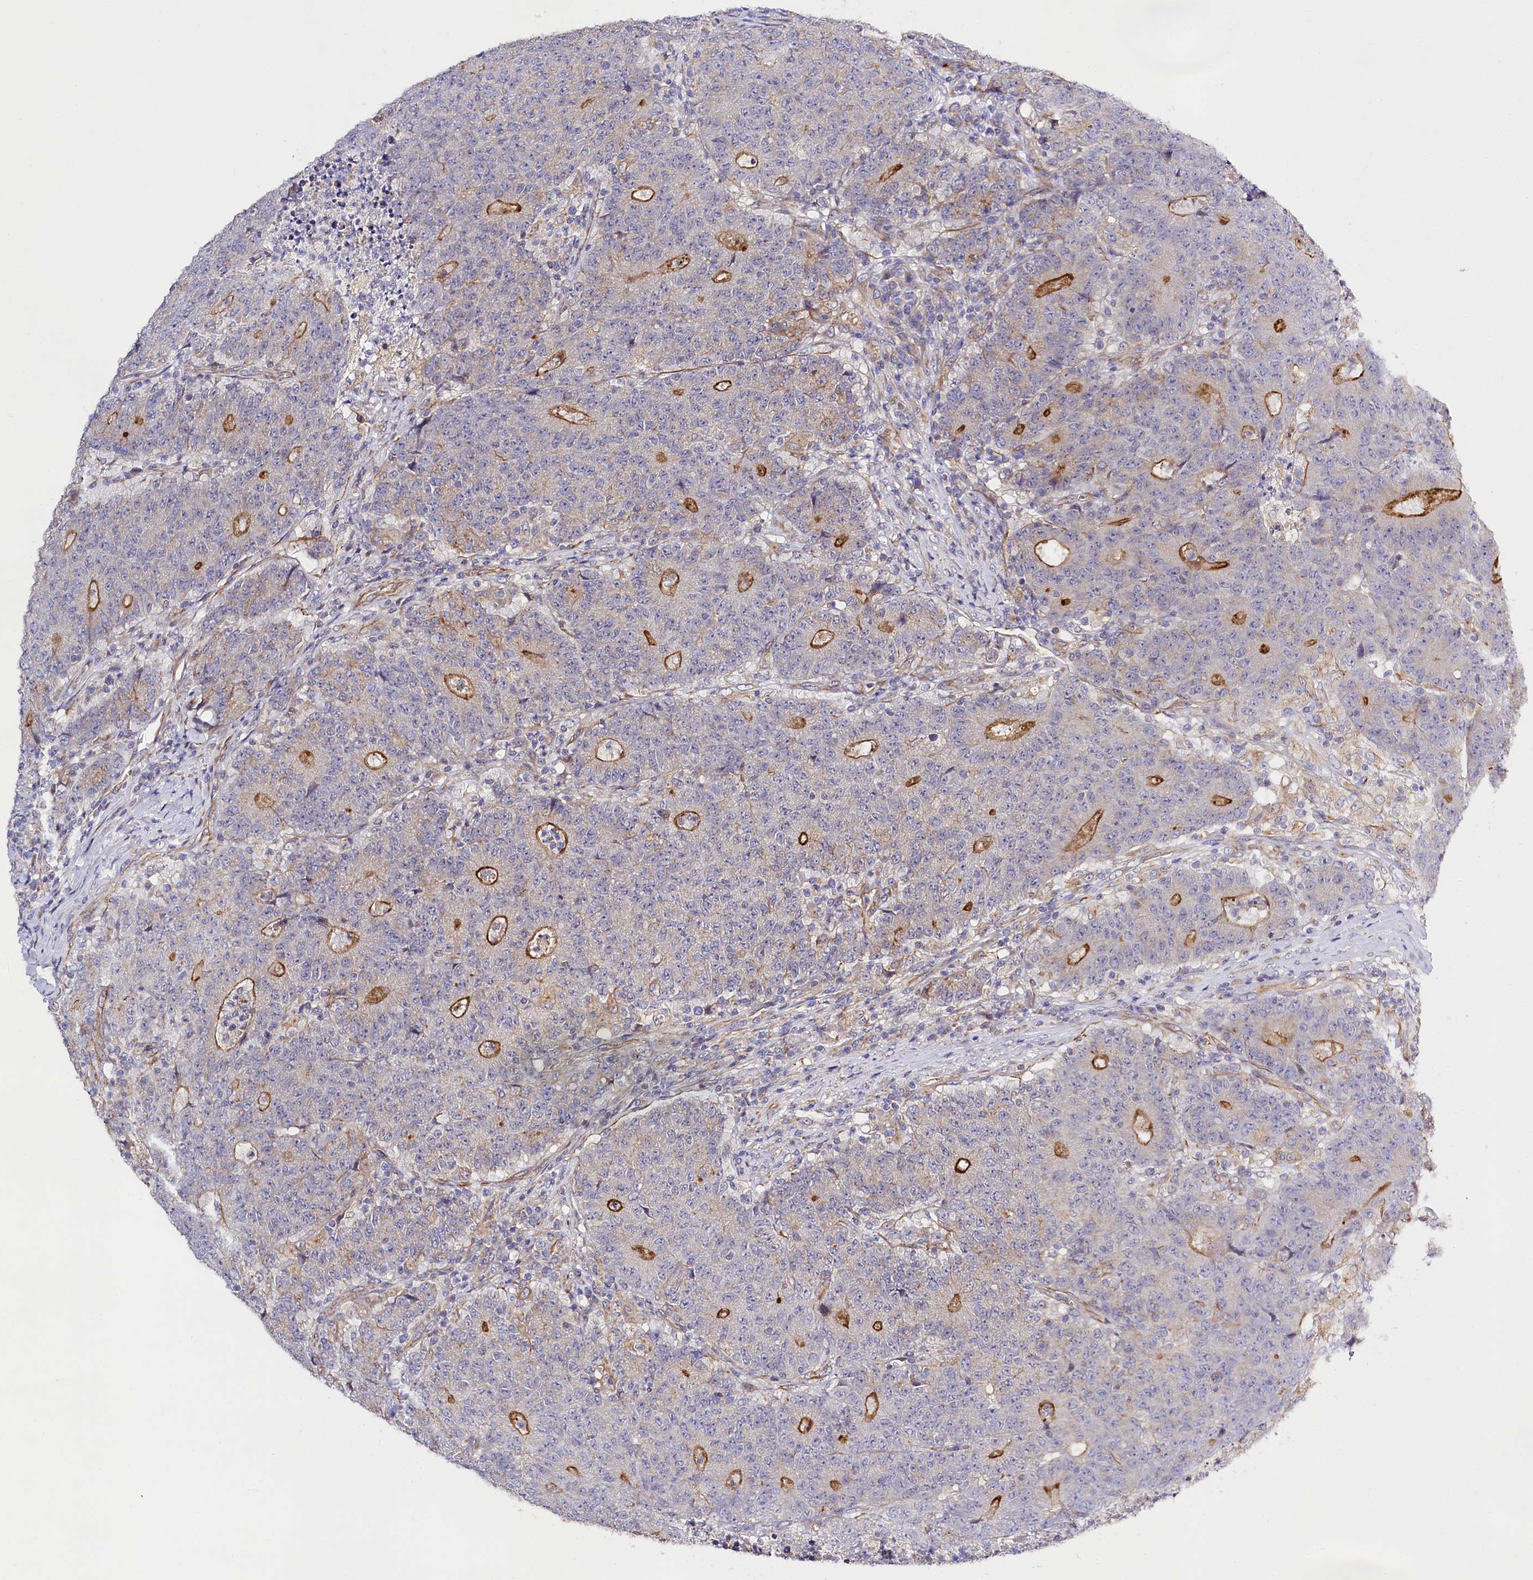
{"staining": {"intensity": "strong", "quantity": "<25%", "location": "cytoplasmic/membranous"}, "tissue": "colorectal cancer", "cell_type": "Tumor cells", "image_type": "cancer", "snomed": [{"axis": "morphology", "description": "Adenocarcinoma, NOS"}, {"axis": "topography", "description": "Colon"}], "caption": "The histopathology image reveals immunohistochemical staining of colorectal cancer. There is strong cytoplasmic/membranous positivity is seen in approximately <25% of tumor cells. (brown staining indicates protein expression, while blue staining denotes nuclei).", "gene": "SLC7A1", "patient": {"sex": "female", "age": 75}}